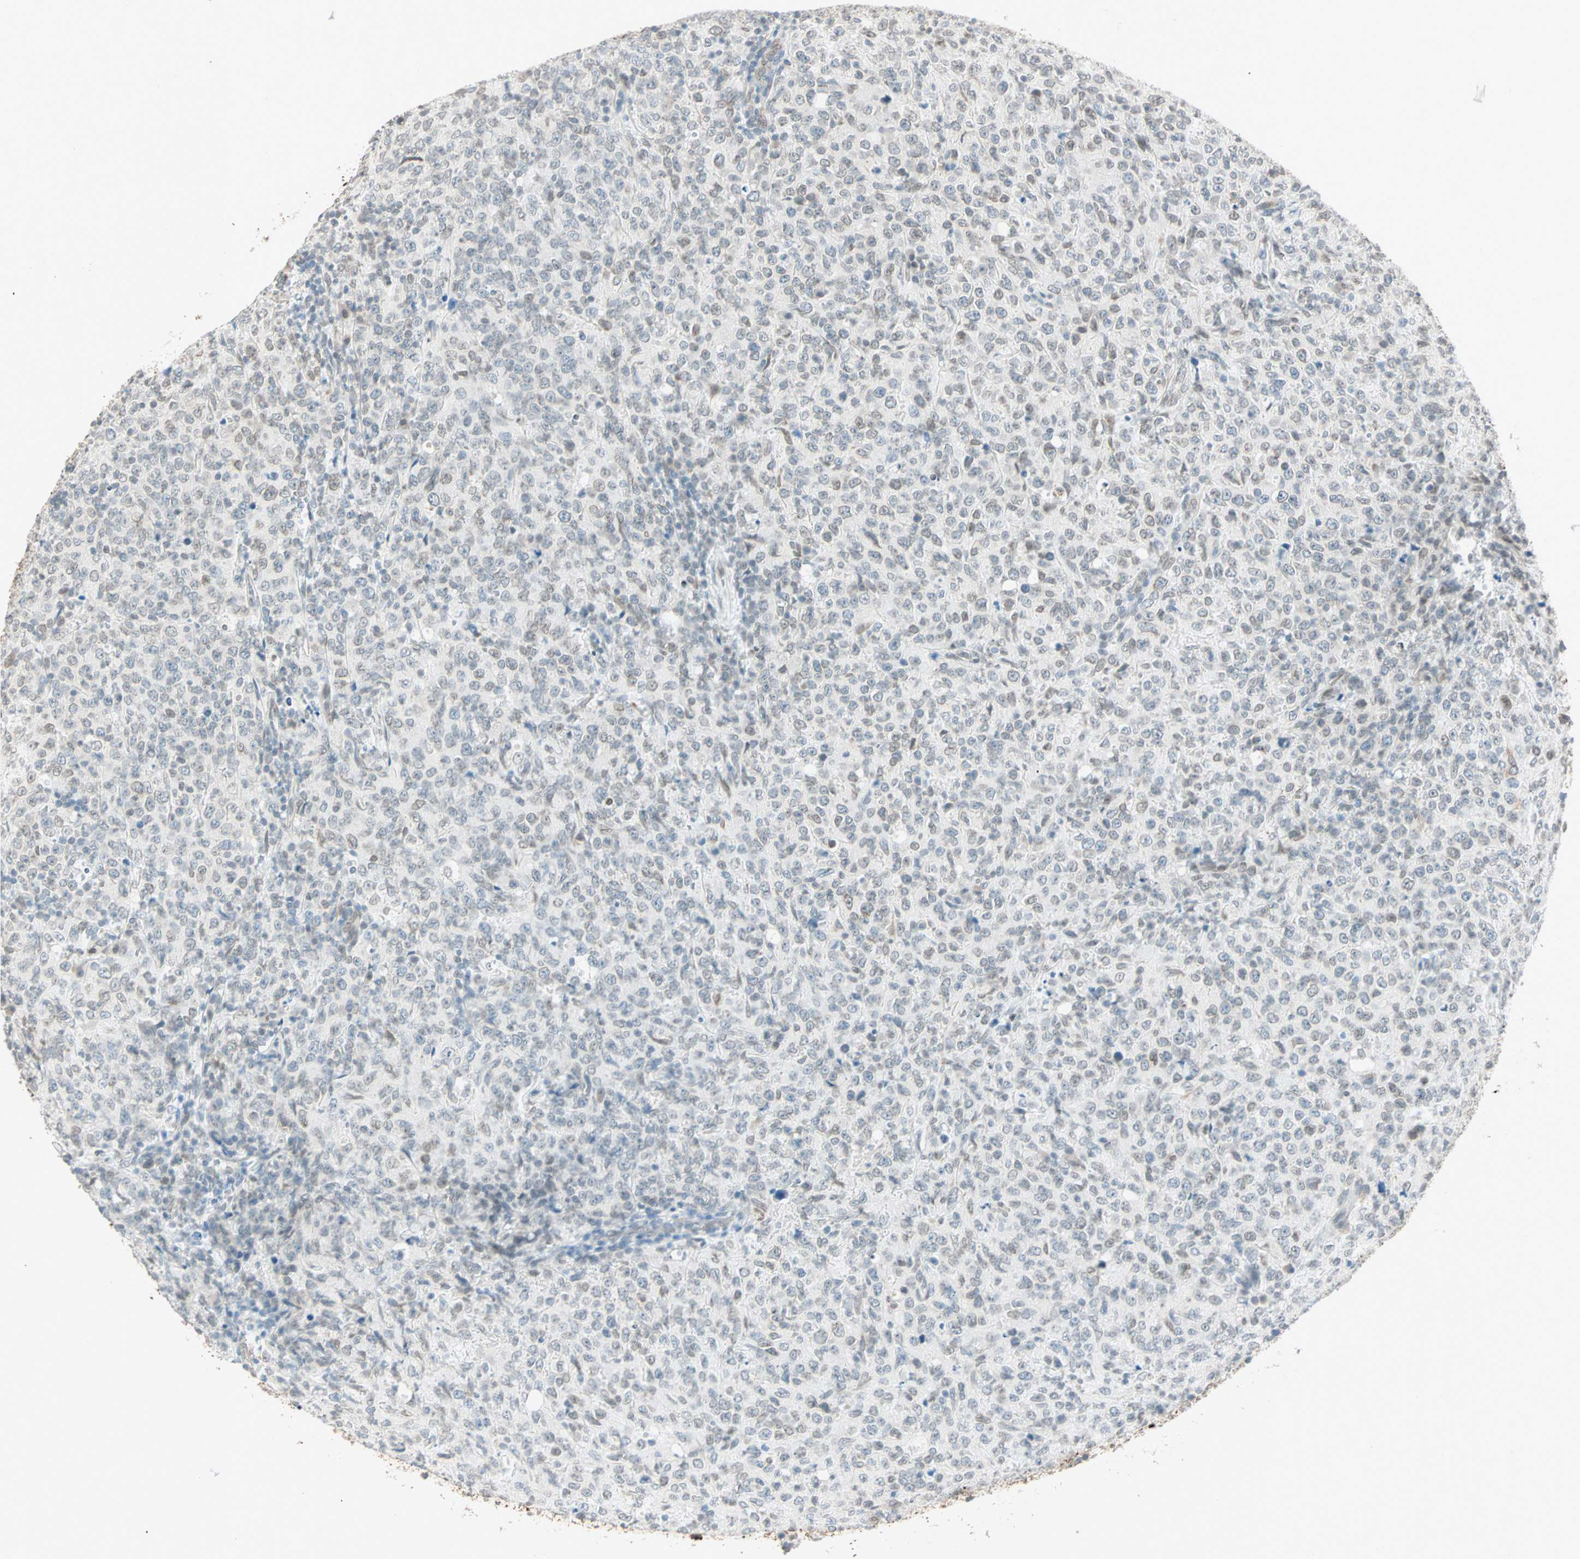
{"staining": {"intensity": "weak", "quantity": "25%-75%", "location": "nuclear"}, "tissue": "lymphoma", "cell_type": "Tumor cells", "image_type": "cancer", "snomed": [{"axis": "morphology", "description": "Malignant lymphoma, non-Hodgkin's type, High grade"}, {"axis": "topography", "description": "Tonsil"}], "caption": "Weak nuclear protein staining is present in about 25%-75% of tumor cells in high-grade malignant lymphoma, non-Hodgkin's type.", "gene": "BCAN", "patient": {"sex": "female", "age": 36}}